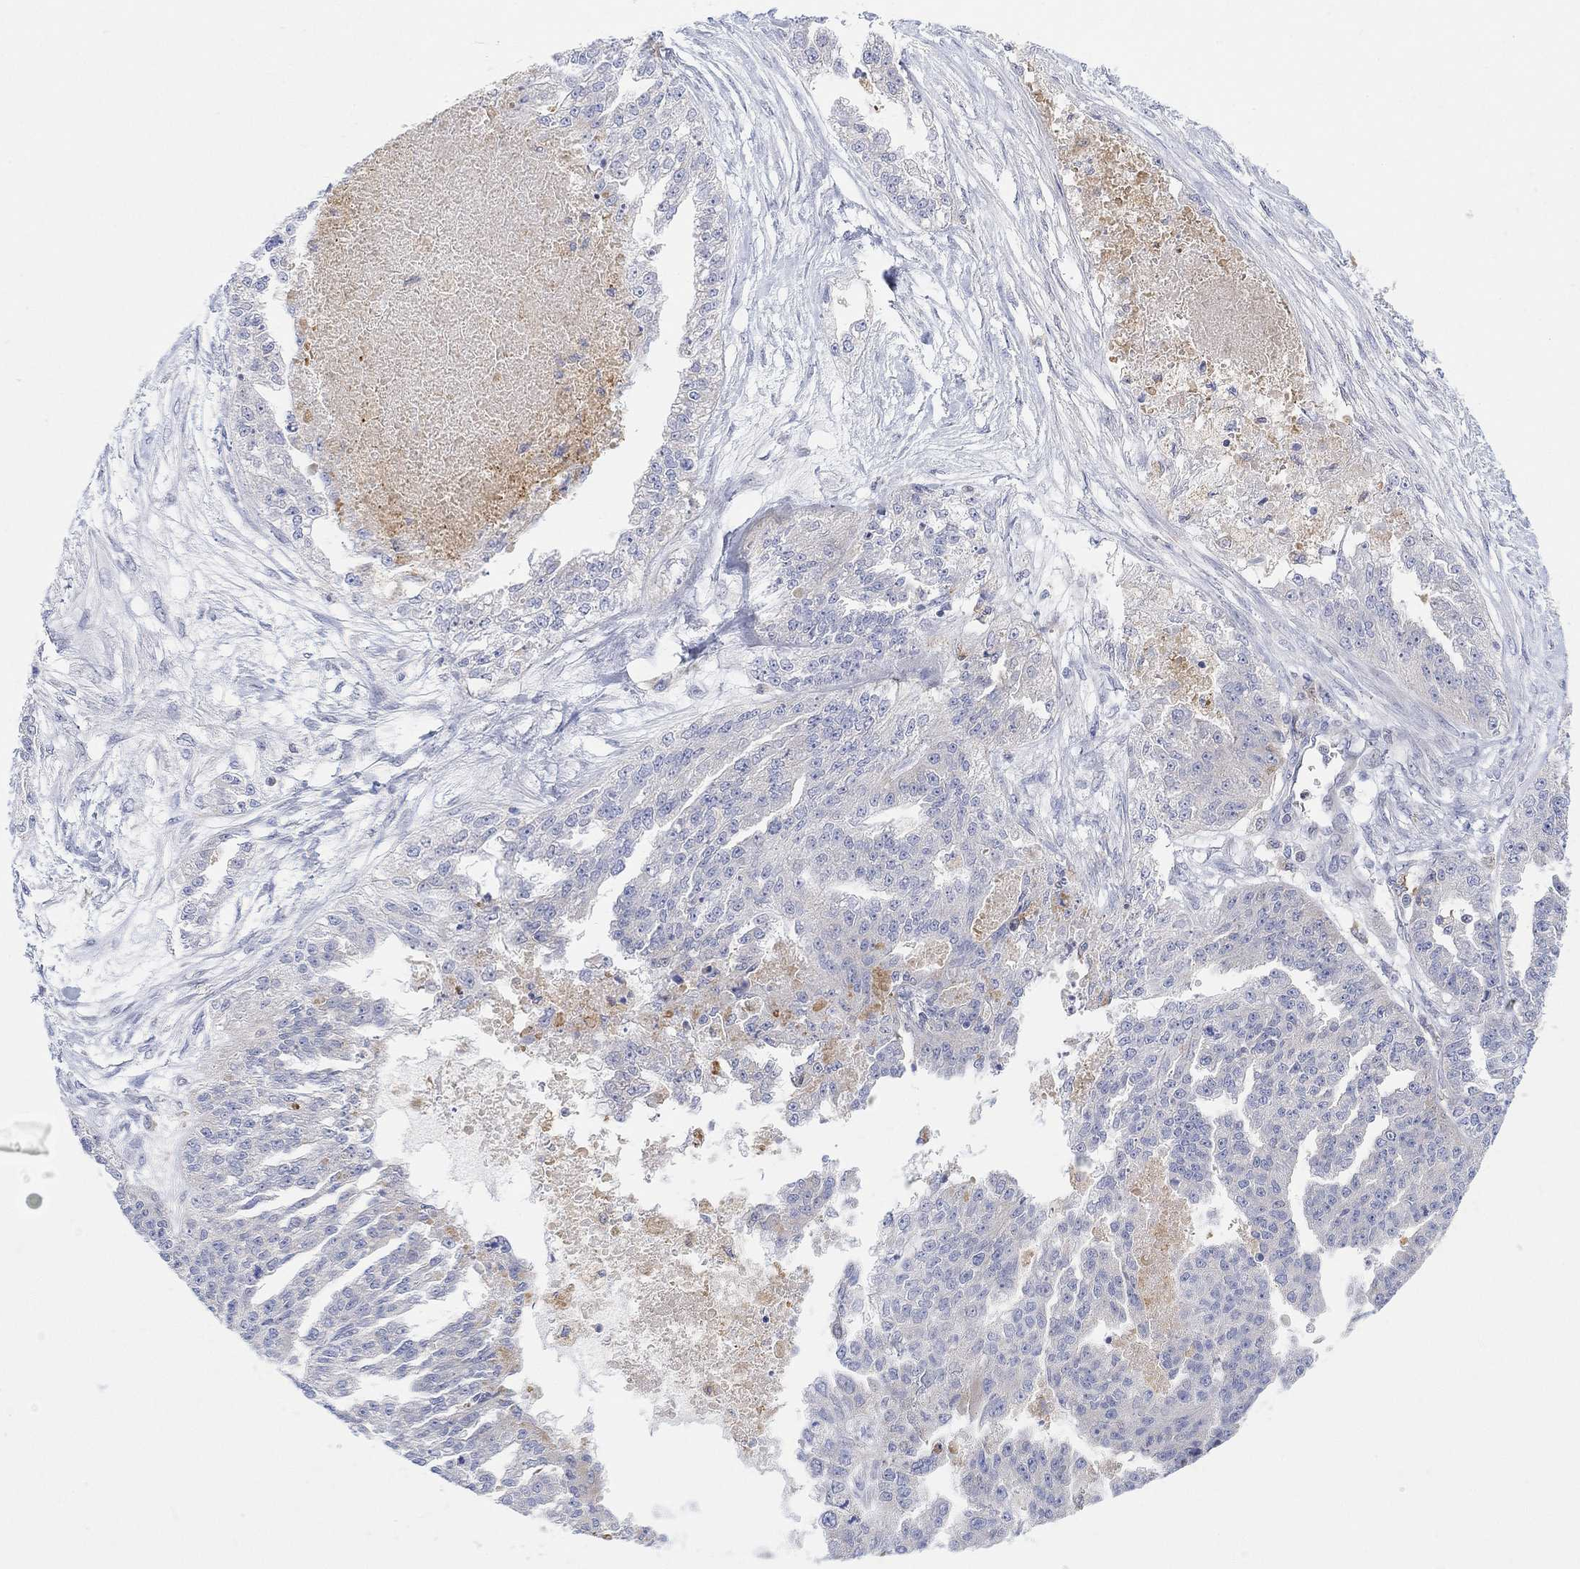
{"staining": {"intensity": "negative", "quantity": "none", "location": "none"}, "tissue": "ovarian cancer", "cell_type": "Tumor cells", "image_type": "cancer", "snomed": [{"axis": "morphology", "description": "Cystadenocarcinoma, serous, NOS"}, {"axis": "topography", "description": "Ovary"}], "caption": "Immunohistochemistry of human ovarian cancer reveals no positivity in tumor cells.", "gene": "ACSL1", "patient": {"sex": "female", "age": 58}}